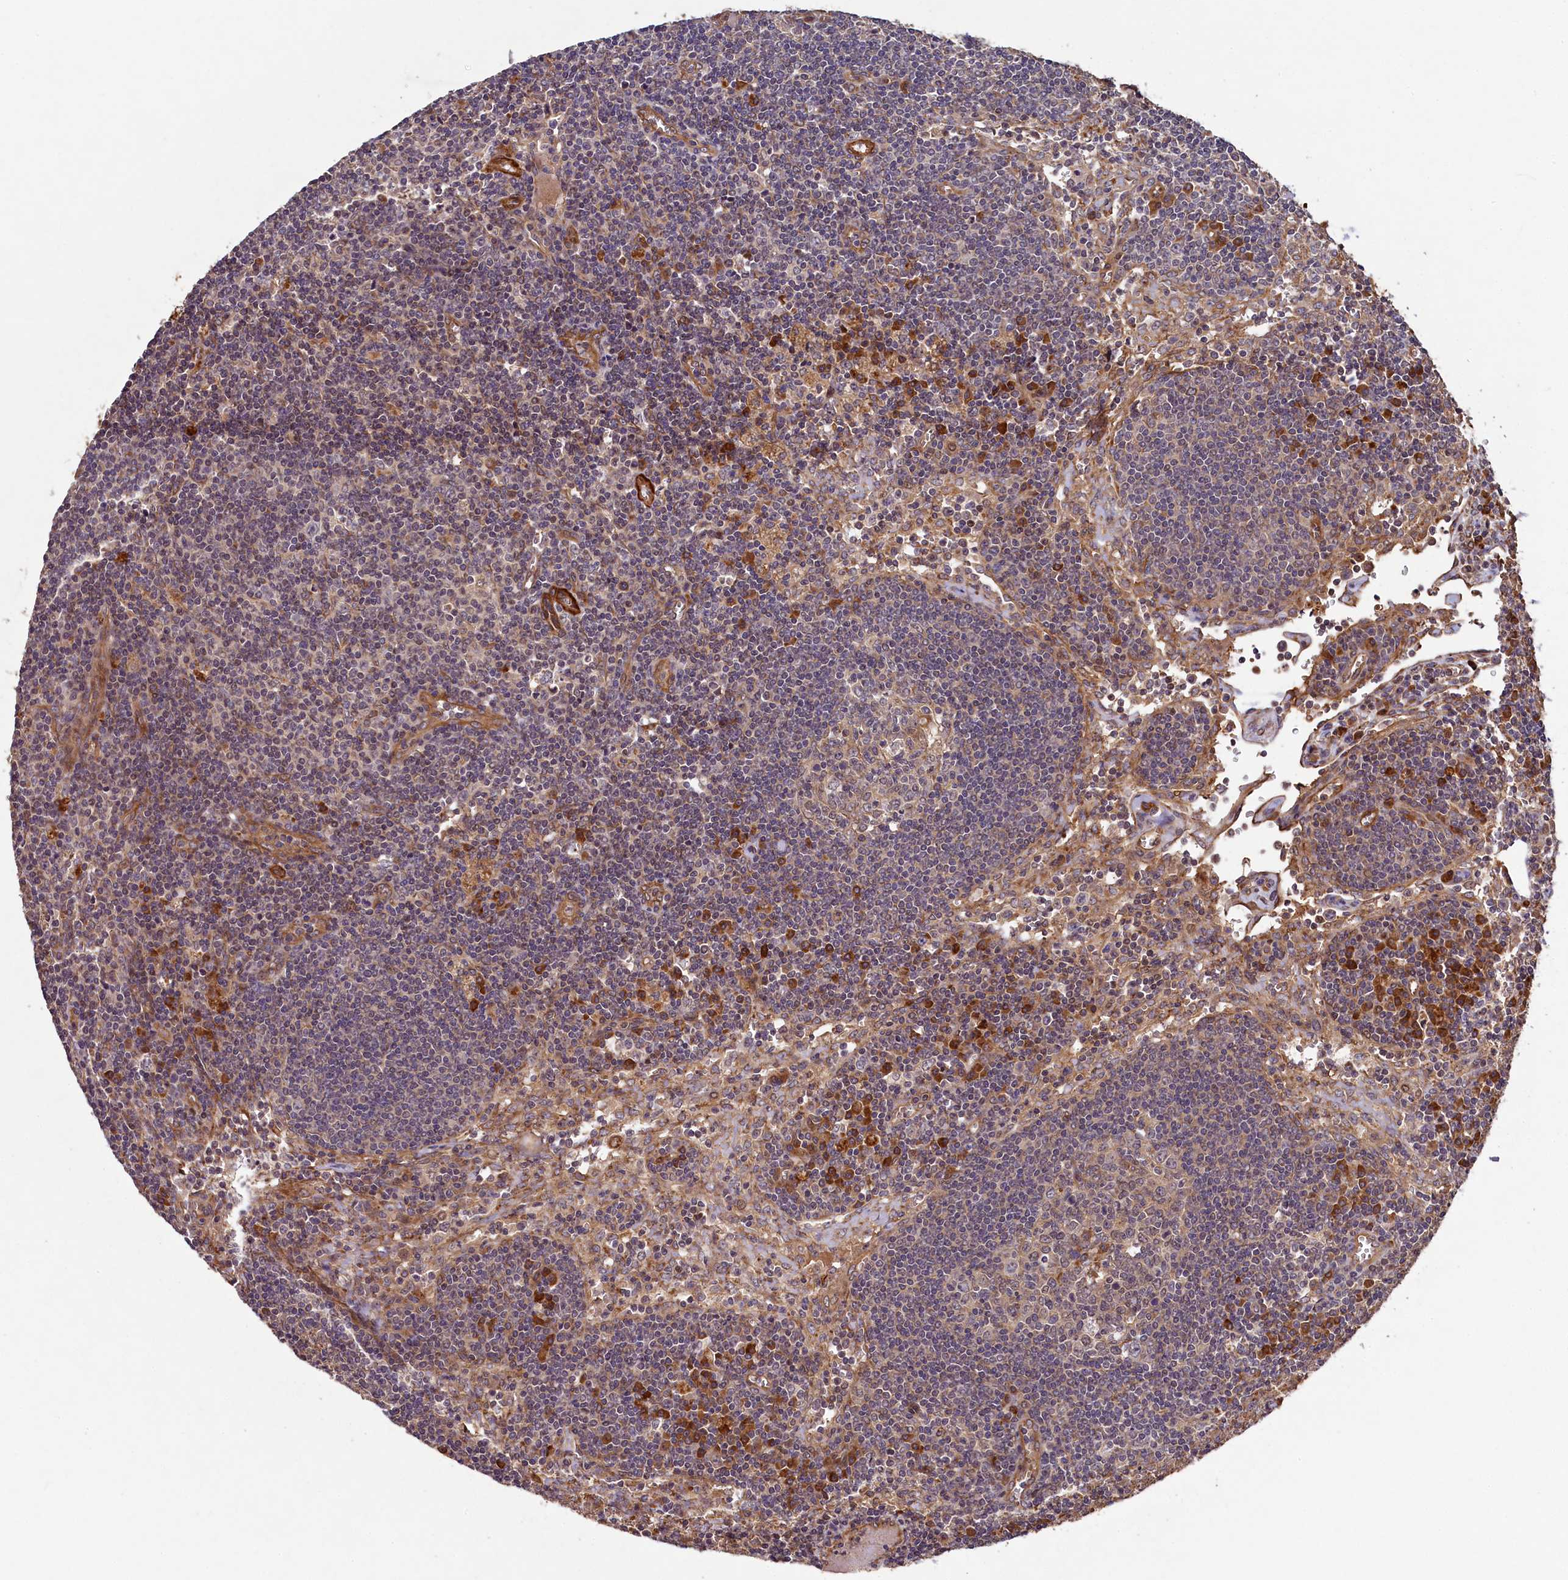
{"staining": {"intensity": "negative", "quantity": "none", "location": "none"}, "tissue": "lymph node", "cell_type": "Germinal center cells", "image_type": "normal", "snomed": [{"axis": "morphology", "description": "Normal tissue, NOS"}, {"axis": "topography", "description": "Lymph node"}], "caption": "Immunohistochemistry photomicrograph of benign lymph node: lymph node stained with DAB (3,3'-diaminobenzidine) displays no significant protein staining in germinal center cells.", "gene": "CCDC102A", "patient": {"sex": "male", "age": 58}}